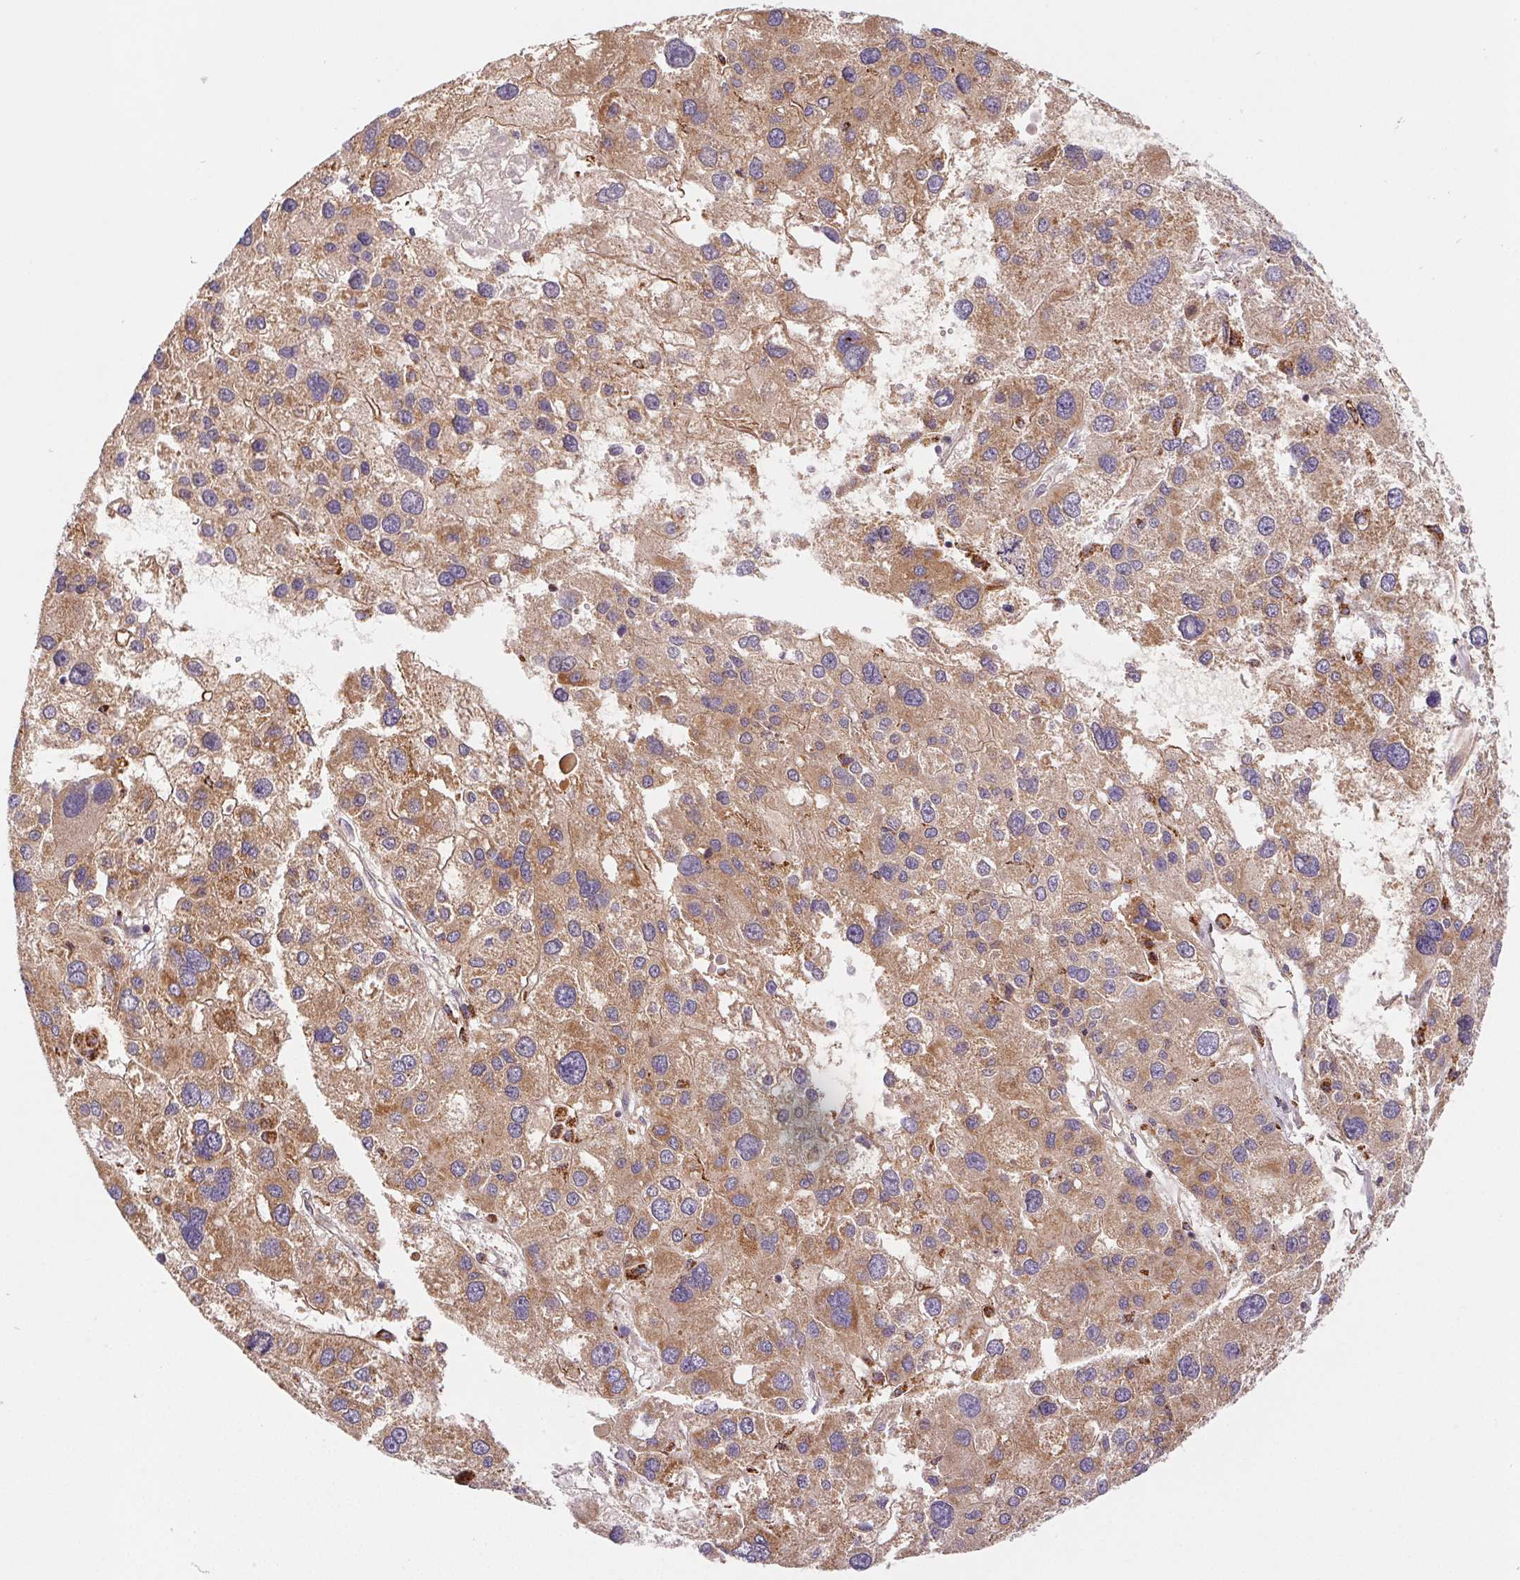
{"staining": {"intensity": "moderate", "quantity": "25%-75%", "location": "cytoplasmic/membranous"}, "tissue": "liver cancer", "cell_type": "Tumor cells", "image_type": "cancer", "snomed": [{"axis": "morphology", "description": "Carcinoma, Hepatocellular, NOS"}, {"axis": "topography", "description": "Liver"}], "caption": "Liver hepatocellular carcinoma was stained to show a protein in brown. There is medium levels of moderate cytoplasmic/membranous positivity in about 25%-75% of tumor cells.", "gene": "EMC6", "patient": {"sex": "male", "age": 73}}